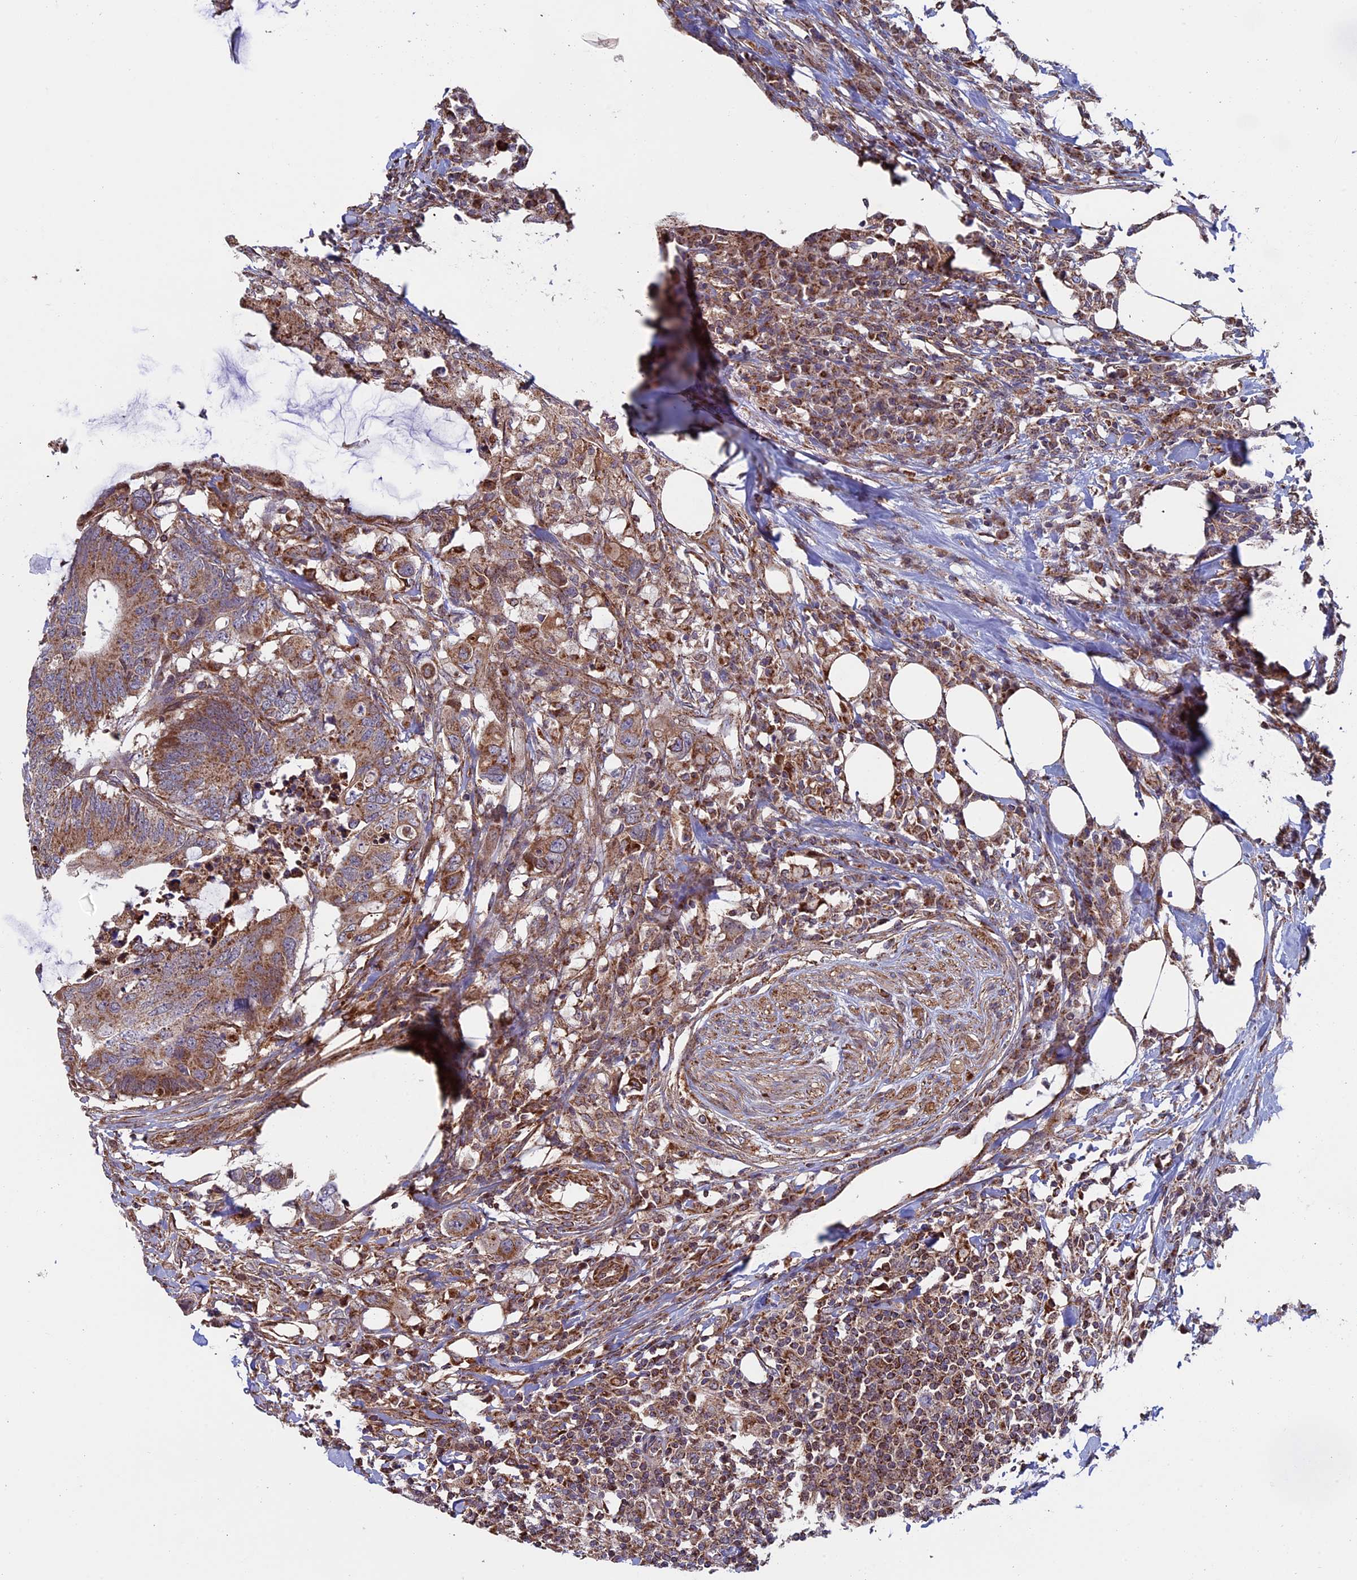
{"staining": {"intensity": "strong", "quantity": ">75%", "location": "cytoplasmic/membranous"}, "tissue": "colorectal cancer", "cell_type": "Tumor cells", "image_type": "cancer", "snomed": [{"axis": "morphology", "description": "Adenocarcinoma, NOS"}, {"axis": "topography", "description": "Colon"}], "caption": "Immunohistochemical staining of colorectal cancer demonstrates high levels of strong cytoplasmic/membranous protein expression in about >75% of tumor cells. The staining was performed using DAB, with brown indicating positive protein expression. Nuclei are stained blue with hematoxylin.", "gene": "CCDC8", "patient": {"sex": "male", "age": 71}}